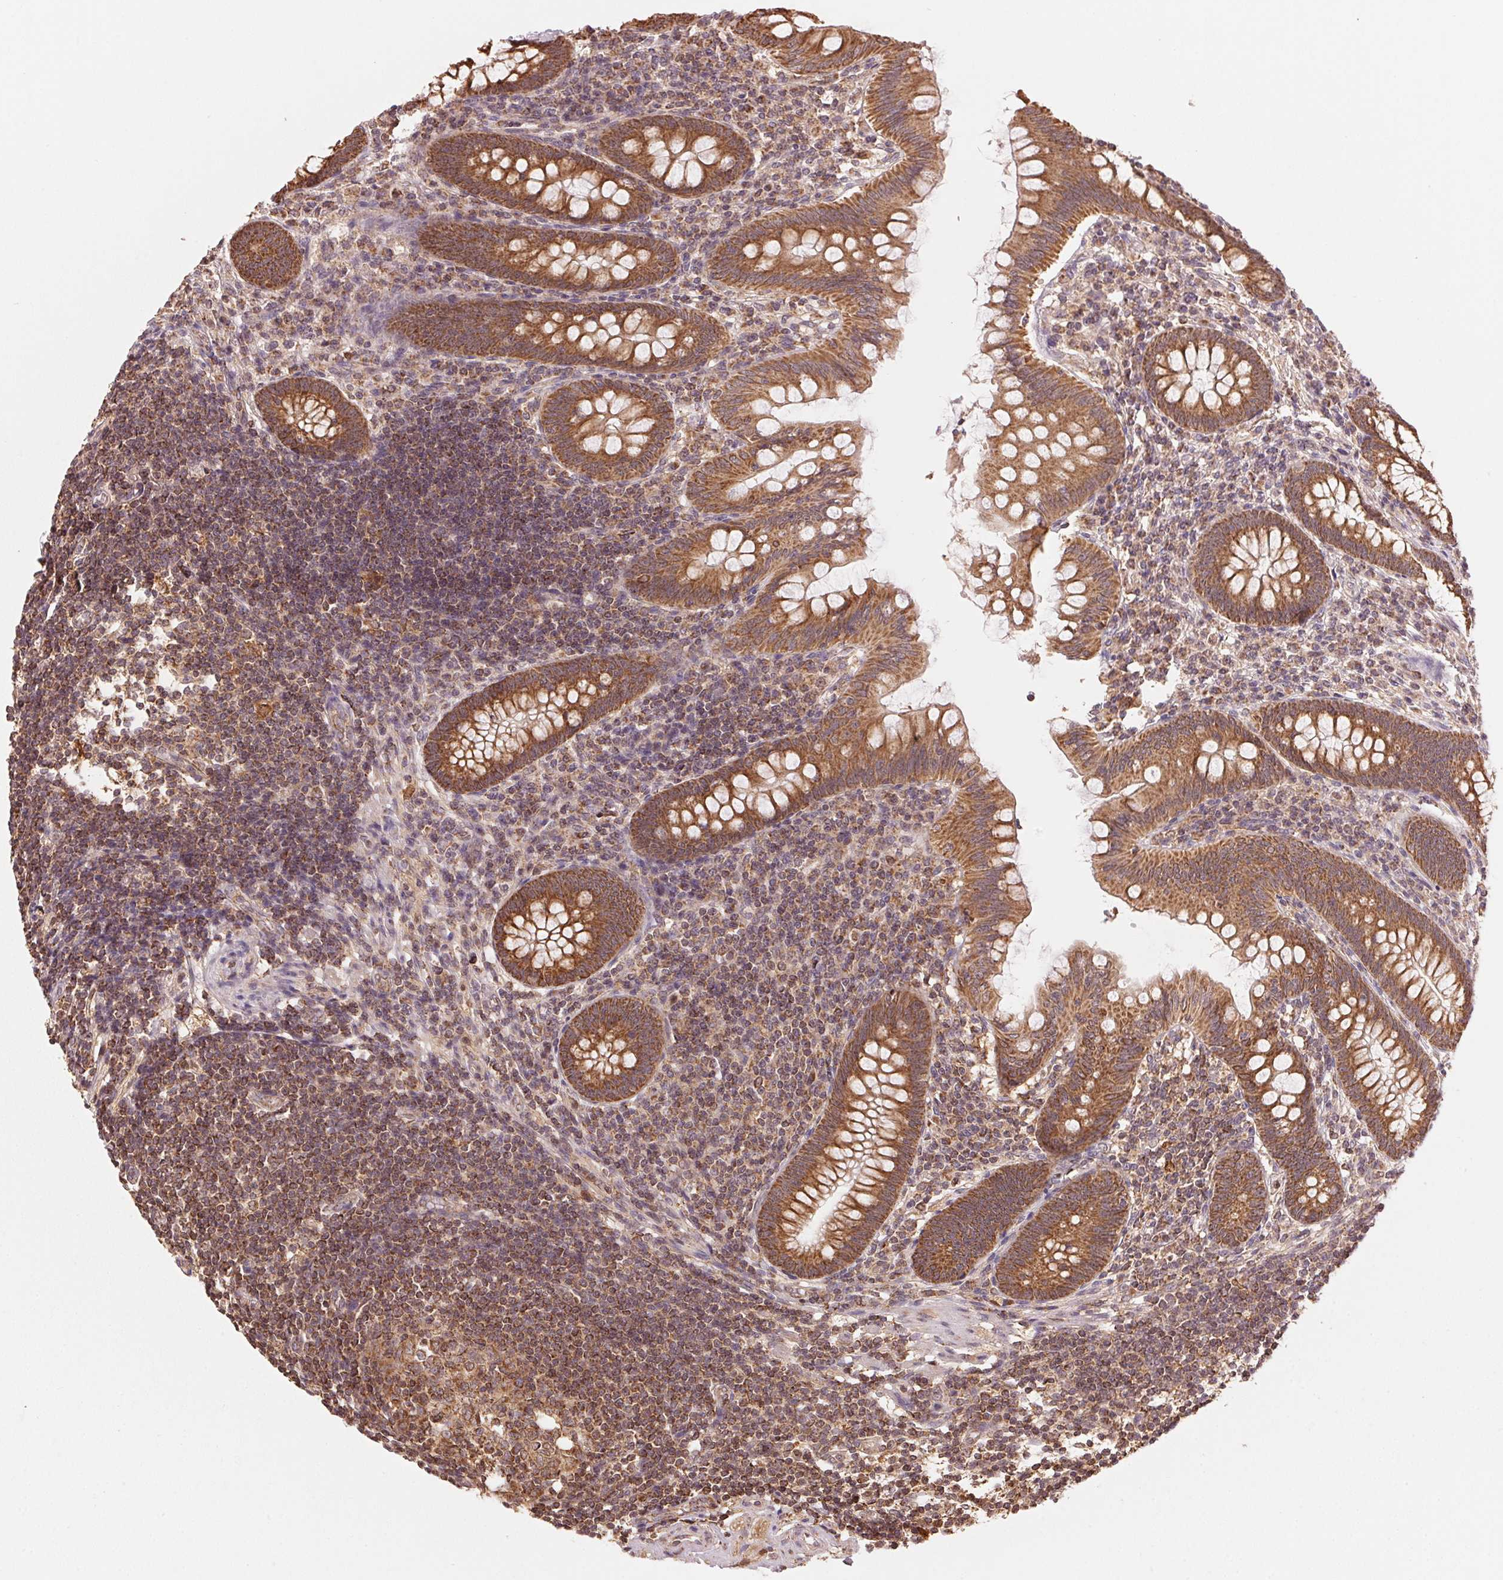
{"staining": {"intensity": "strong", "quantity": ">75%", "location": "cytoplasmic/membranous"}, "tissue": "appendix", "cell_type": "Glandular cells", "image_type": "normal", "snomed": [{"axis": "morphology", "description": "Normal tissue, NOS"}, {"axis": "topography", "description": "Appendix"}], "caption": "Protein expression analysis of benign appendix shows strong cytoplasmic/membranous positivity in about >75% of glandular cells. The protein is shown in brown color, while the nuclei are stained blue.", "gene": "ARHGAP6", "patient": {"sex": "female", "age": 57}}